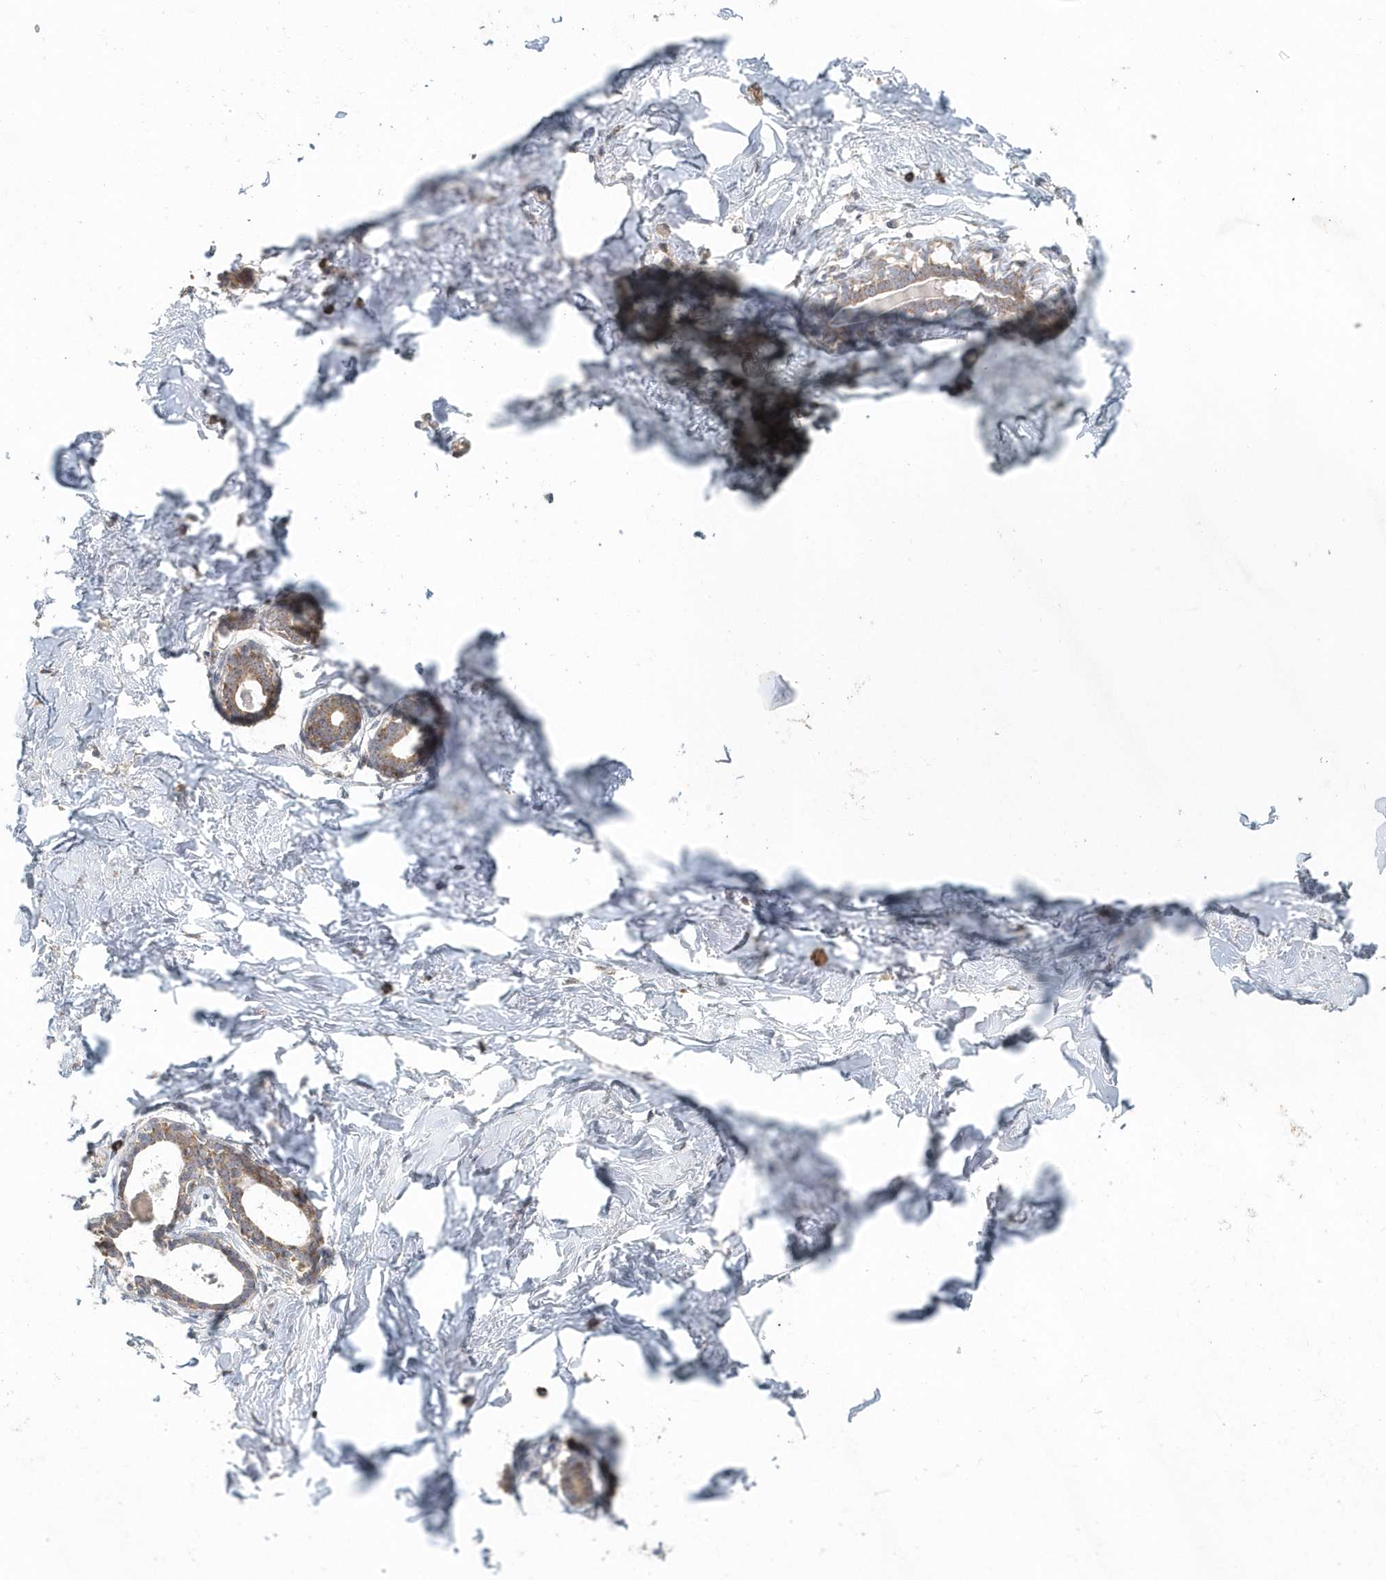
{"staining": {"intensity": "negative", "quantity": "none", "location": "none"}, "tissue": "breast", "cell_type": "Adipocytes", "image_type": "normal", "snomed": [{"axis": "morphology", "description": "Normal tissue, NOS"}, {"axis": "morphology", "description": "Adenoma, NOS"}, {"axis": "topography", "description": "Breast"}], "caption": "IHC of normal human breast displays no staining in adipocytes. (DAB IHC visualized using brightfield microscopy, high magnification).", "gene": "MMUT", "patient": {"sex": "female", "age": 23}}